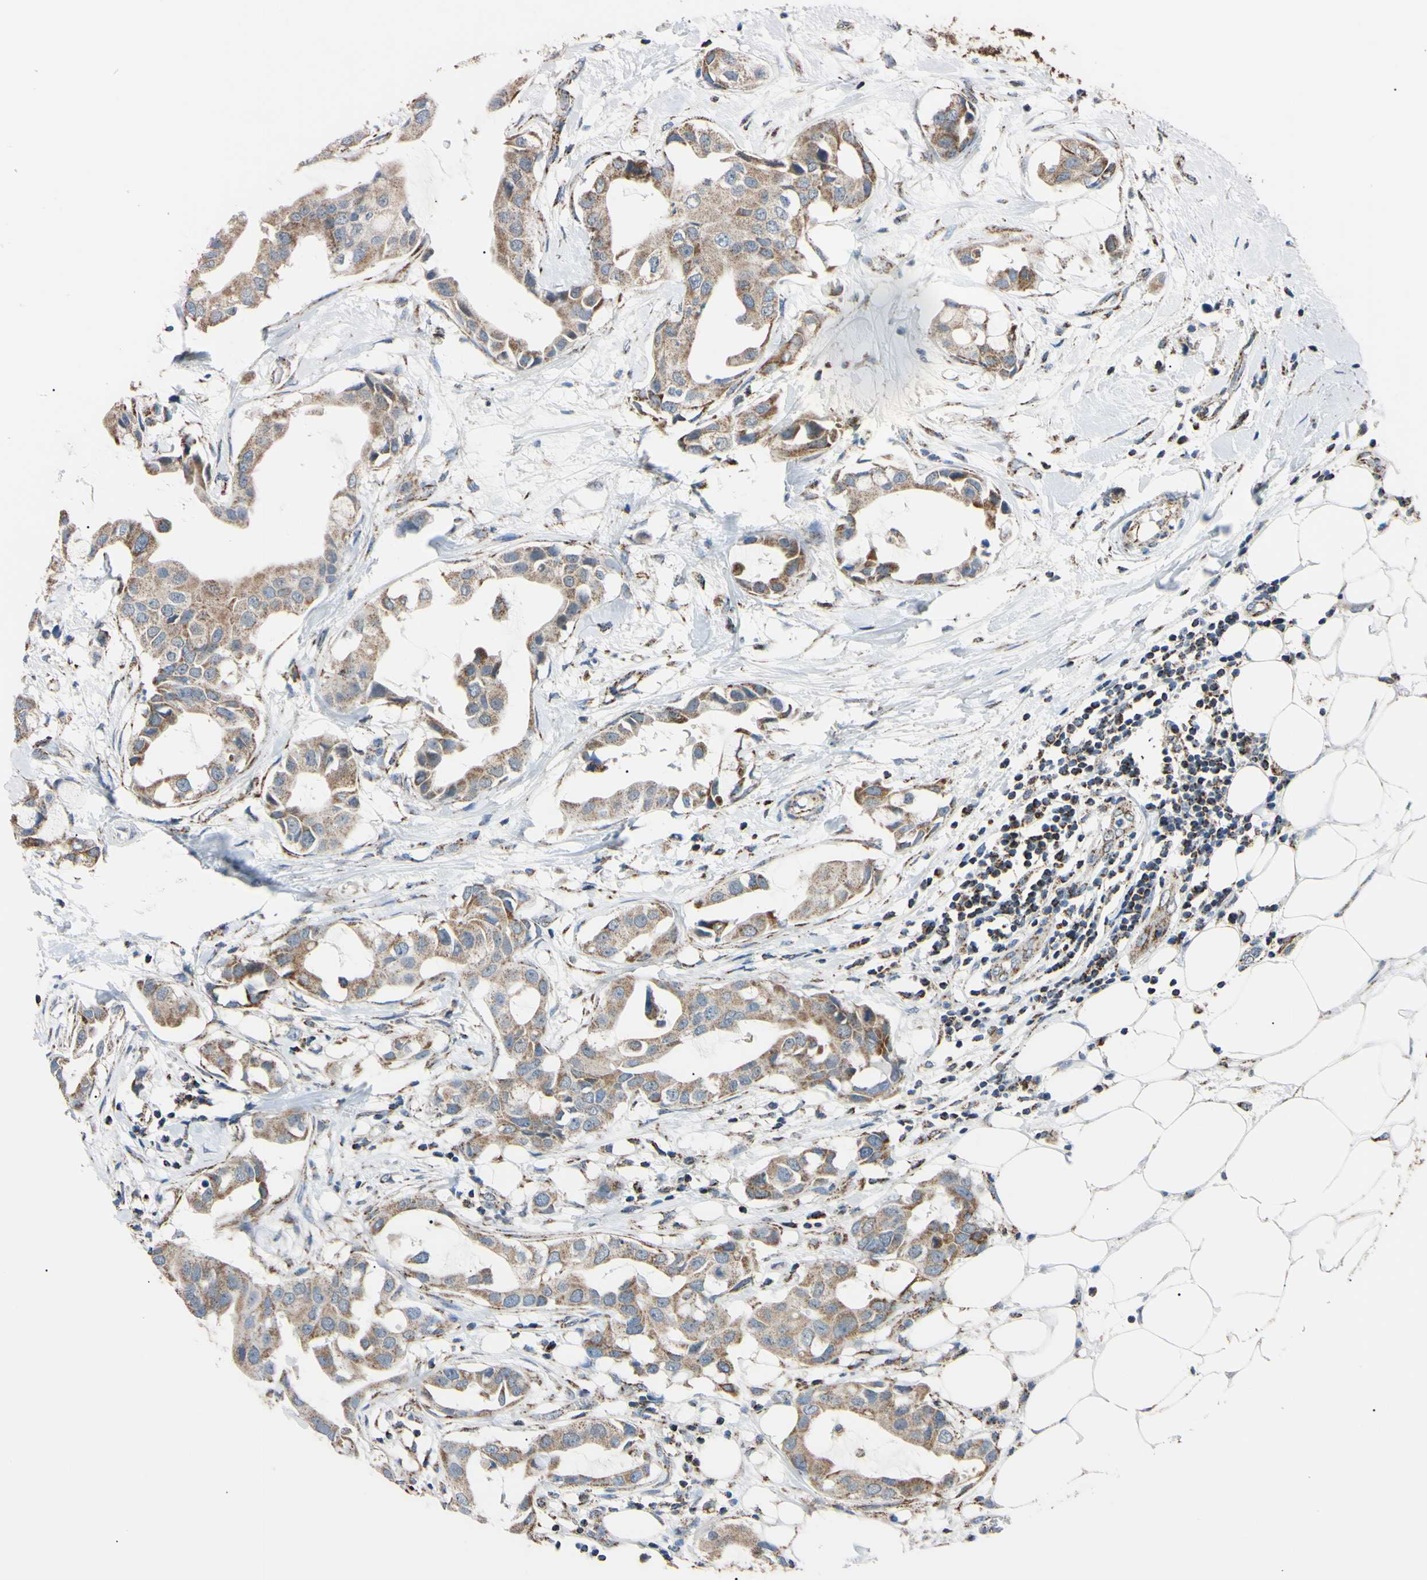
{"staining": {"intensity": "moderate", "quantity": ">75%", "location": "cytoplasmic/membranous"}, "tissue": "breast cancer", "cell_type": "Tumor cells", "image_type": "cancer", "snomed": [{"axis": "morphology", "description": "Duct carcinoma"}, {"axis": "topography", "description": "Breast"}], "caption": "The photomicrograph demonstrates staining of breast cancer, revealing moderate cytoplasmic/membranous protein positivity (brown color) within tumor cells.", "gene": "CLPP", "patient": {"sex": "female", "age": 40}}